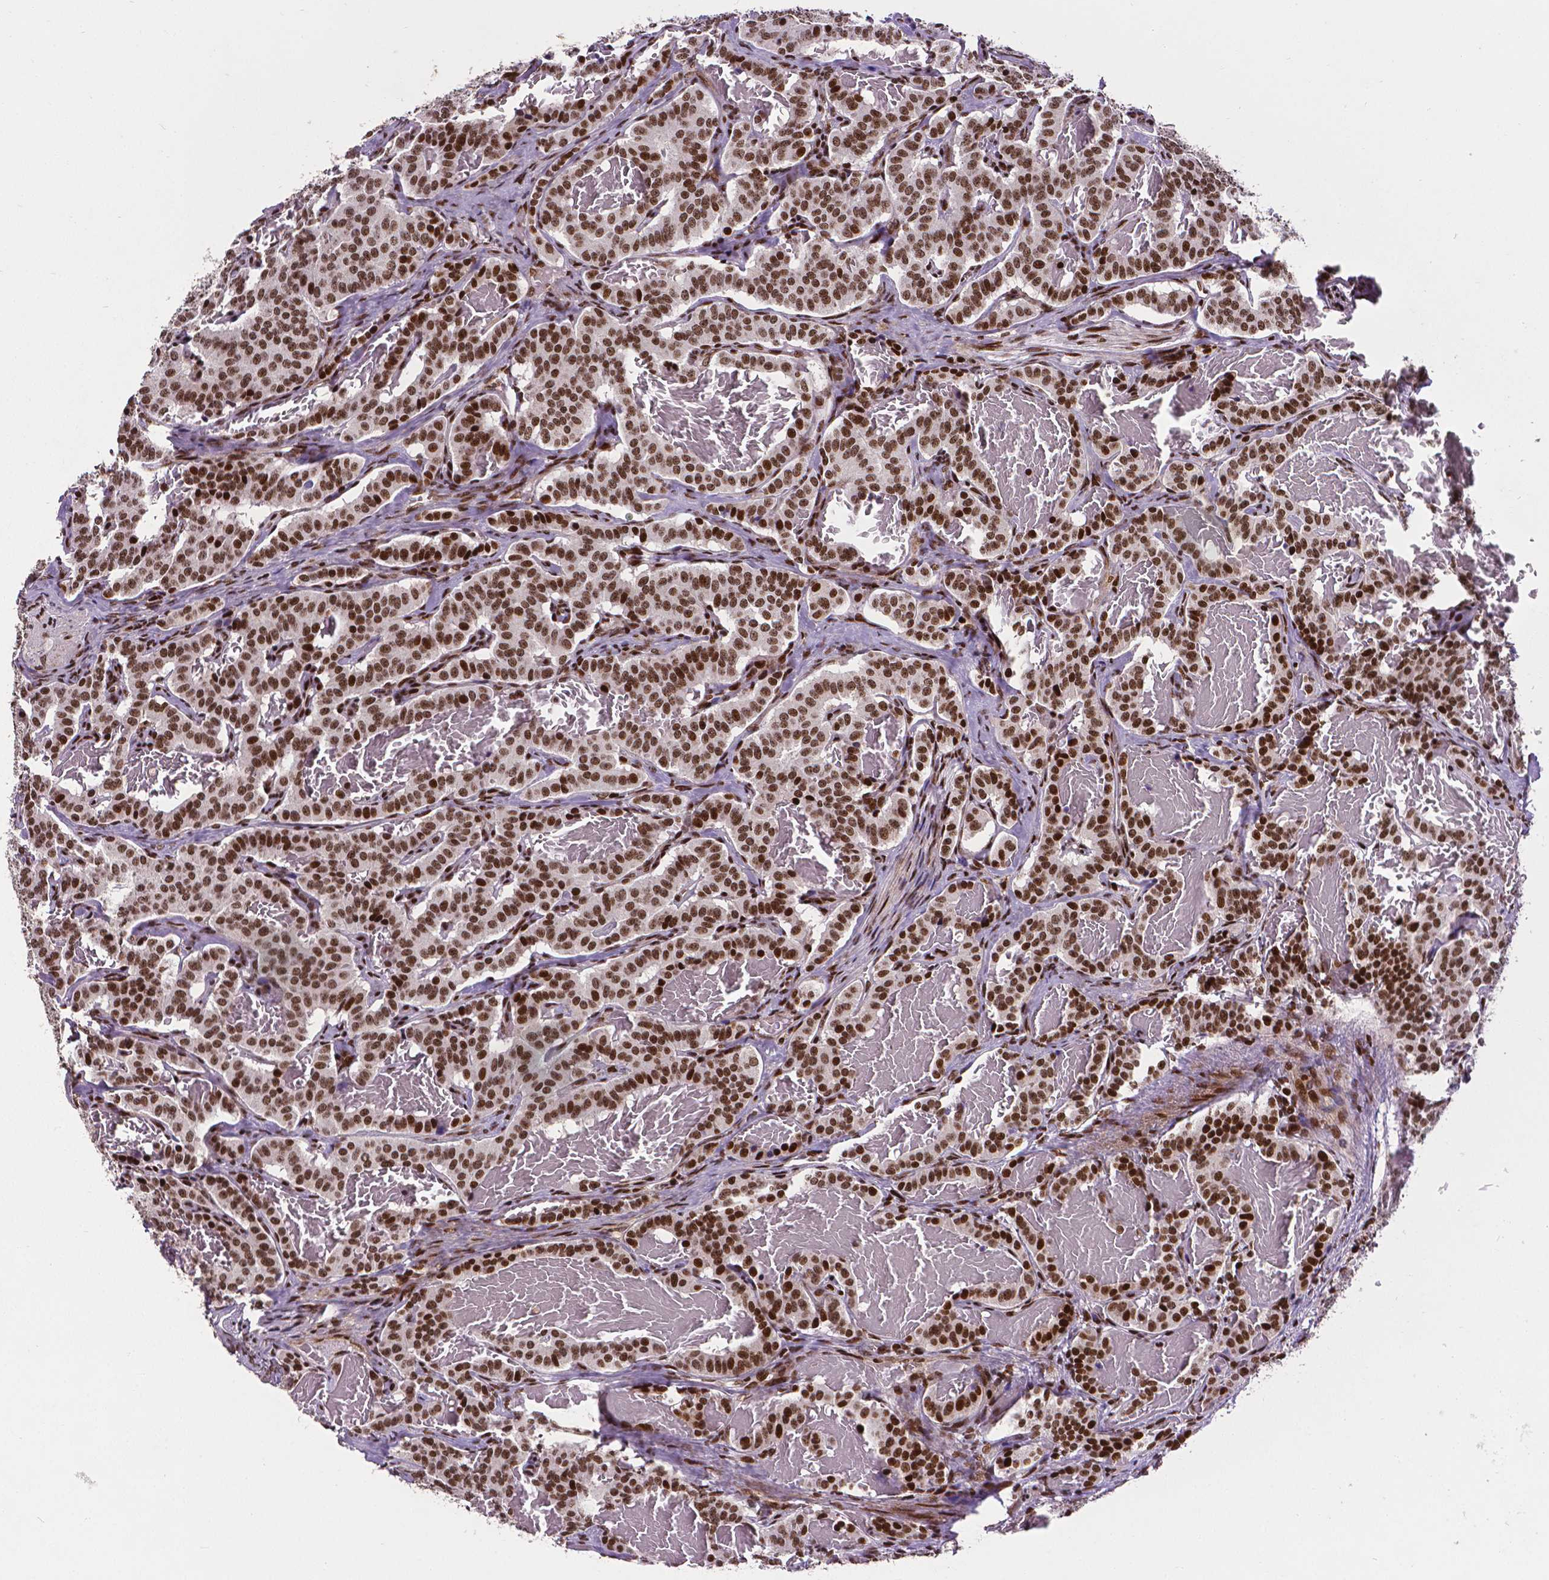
{"staining": {"intensity": "moderate", "quantity": ">75%", "location": "nuclear"}, "tissue": "carcinoid", "cell_type": "Tumor cells", "image_type": "cancer", "snomed": [{"axis": "morphology", "description": "Carcinoid, malignant, NOS"}, {"axis": "topography", "description": "Lung"}], "caption": "Immunohistochemical staining of carcinoid demonstrates medium levels of moderate nuclear staining in about >75% of tumor cells.", "gene": "CTCF", "patient": {"sex": "female", "age": 46}}